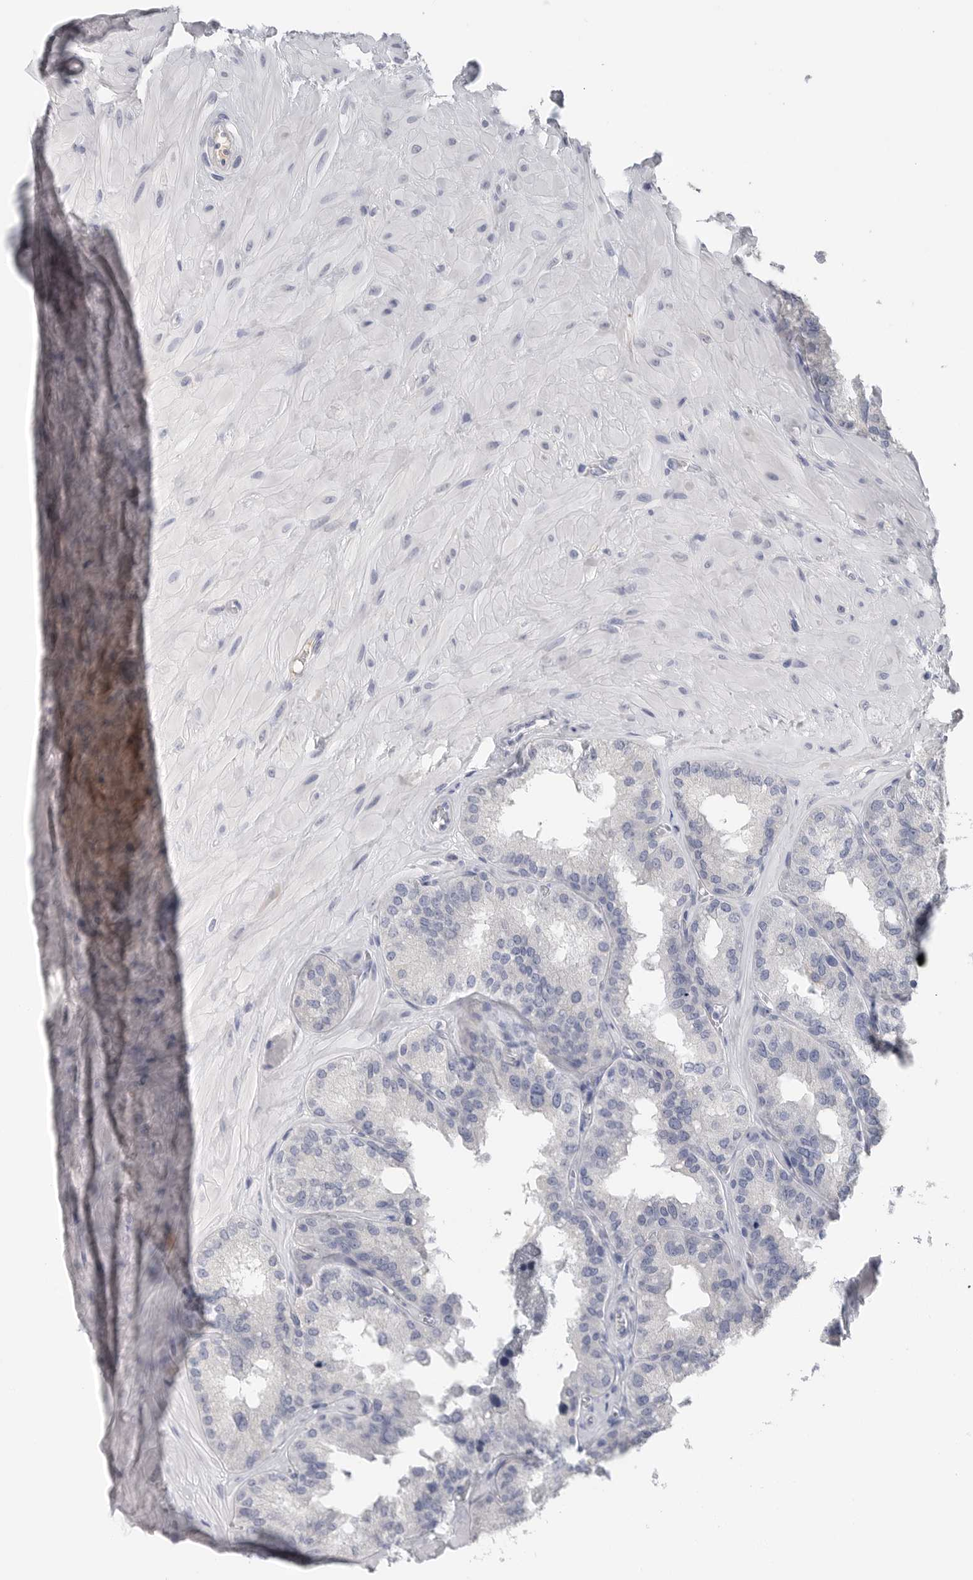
{"staining": {"intensity": "negative", "quantity": "none", "location": "none"}, "tissue": "seminal vesicle", "cell_type": "Glandular cells", "image_type": "normal", "snomed": [{"axis": "morphology", "description": "Normal tissue, NOS"}, {"axis": "topography", "description": "Prostate"}, {"axis": "topography", "description": "Seminal veicle"}], "caption": "This is an immunohistochemistry image of unremarkable seminal vesicle. There is no positivity in glandular cells.", "gene": "FABP6", "patient": {"sex": "male", "age": 51}}